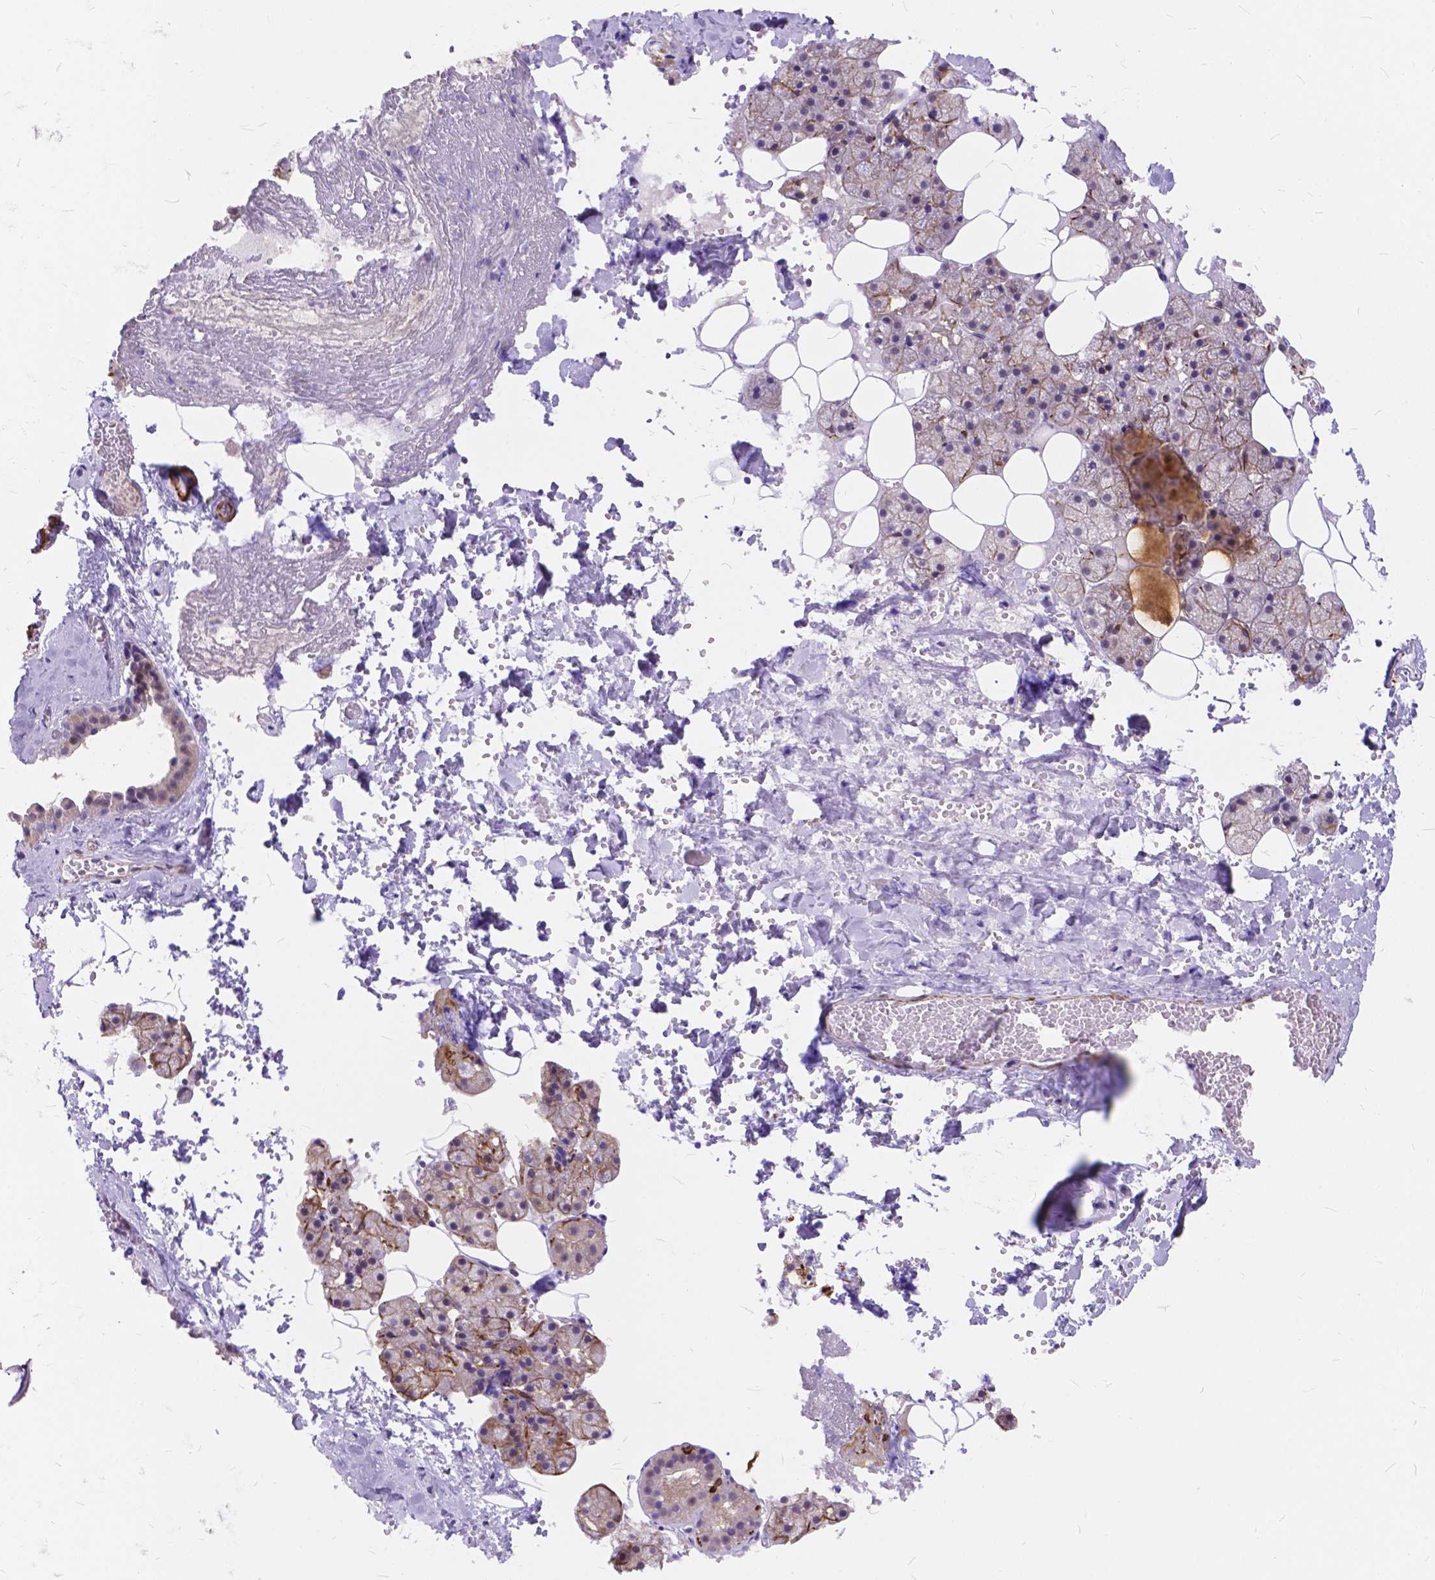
{"staining": {"intensity": "strong", "quantity": "25%-75%", "location": "cytoplasmic/membranous"}, "tissue": "salivary gland", "cell_type": "Glandular cells", "image_type": "normal", "snomed": [{"axis": "morphology", "description": "Normal tissue, NOS"}, {"axis": "topography", "description": "Salivary gland"}], "caption": "Protein staining reveals strong cytoplasmic/membranous staining in about 25%-75% of glandular cells in normal salivary gland.", "gene": "MAN2C1", "patient": {"sex": "male", "age": 38}}